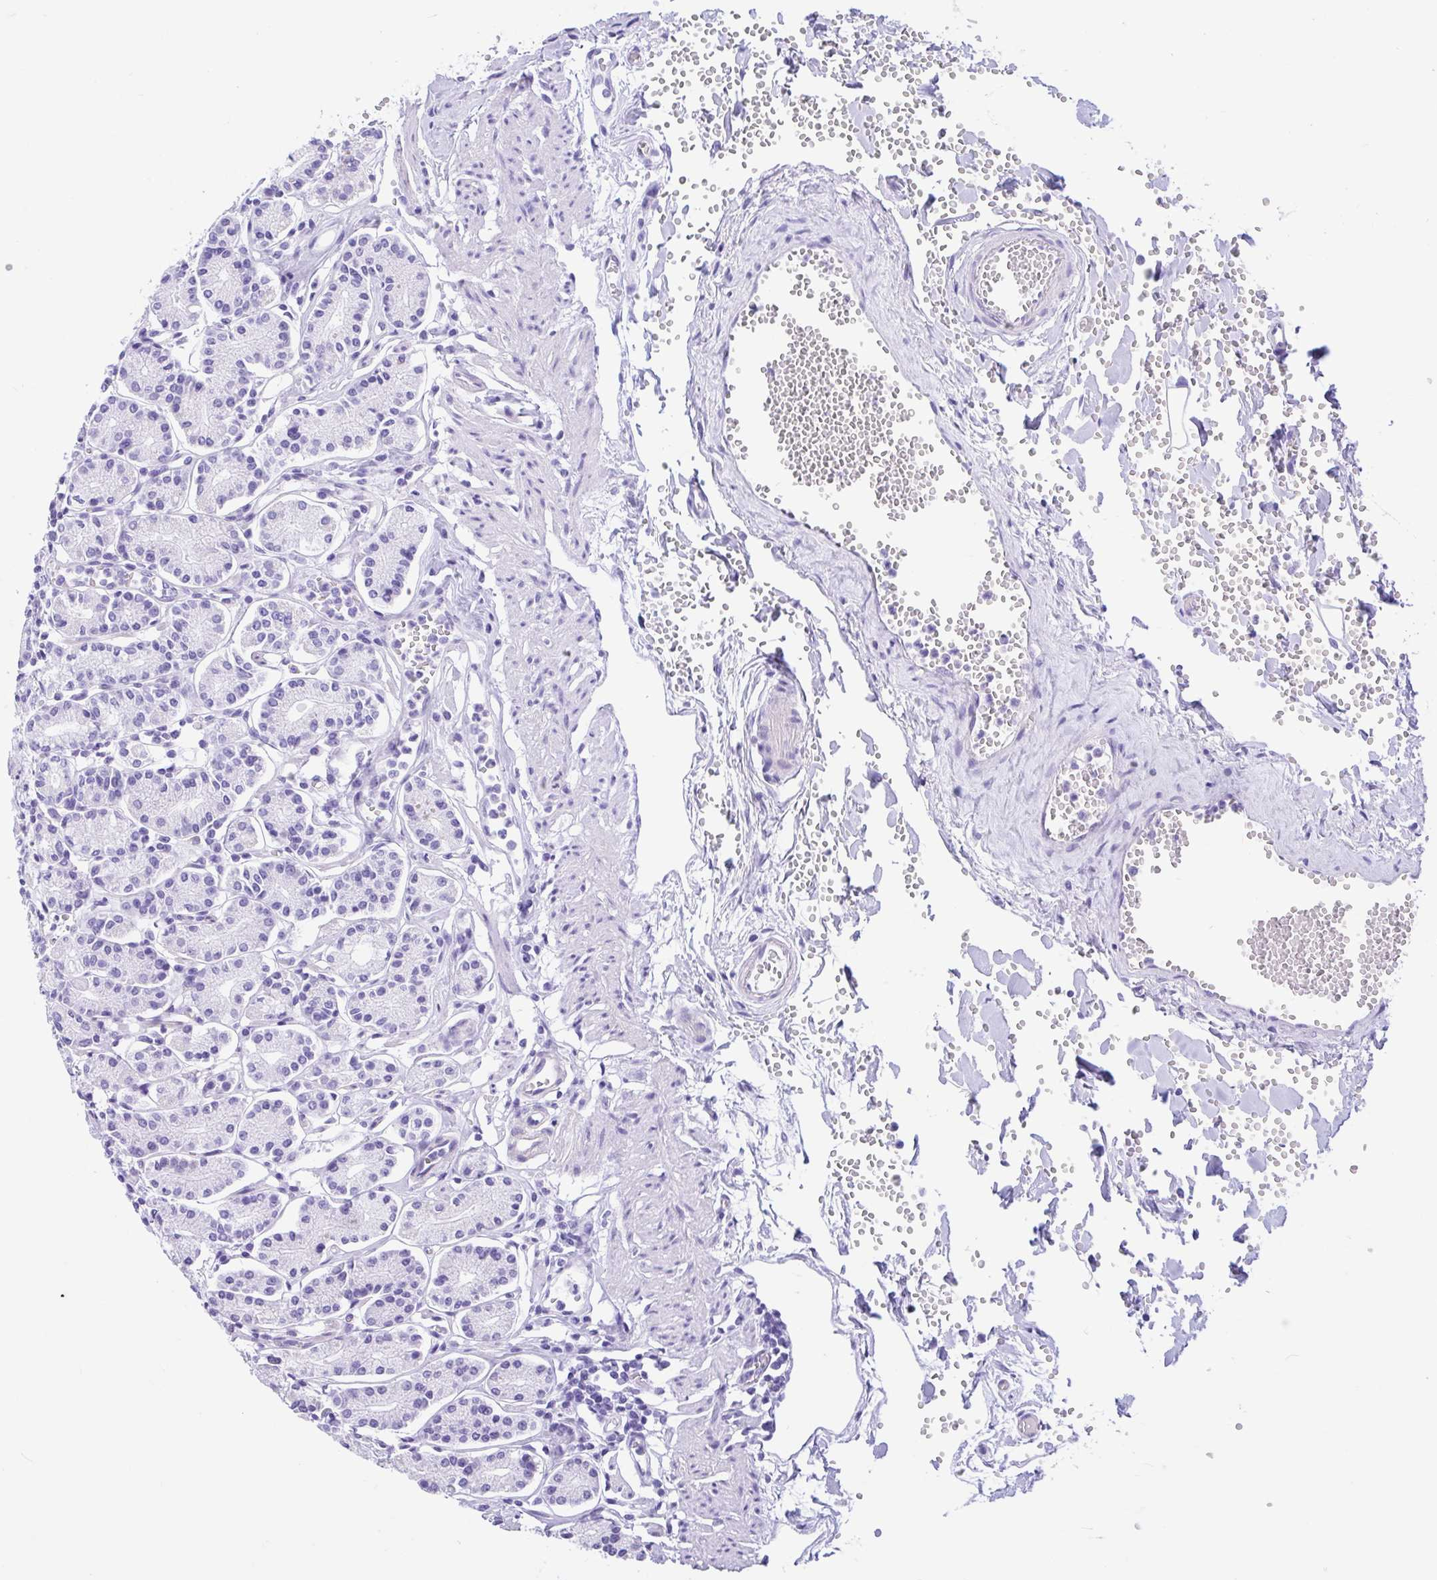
{"staining": {"intensity": "negative", "quantity": "none", "location": "none"}, "tissue": "stomach", "cell_type": "Glandular cells", "image_type": "normal", "snomed": [{"axis": "morphology", "description": "Normal tissue, NOS"}, {"axis": "topography", "description": "Stomach"}], "caption": "Immunohistochemistry (IHC) image of unremarkable human stomach stained for a protein (brown), which demonstrates no expression in glandular cells. (Stains: DAB immunohistochemistry (IHC) with hematoxylin counter stain, Microscopy: brightfield microscopy at high magnification).", "gene": "IAPP", "patient": {"sex": "female", "age": 62}}